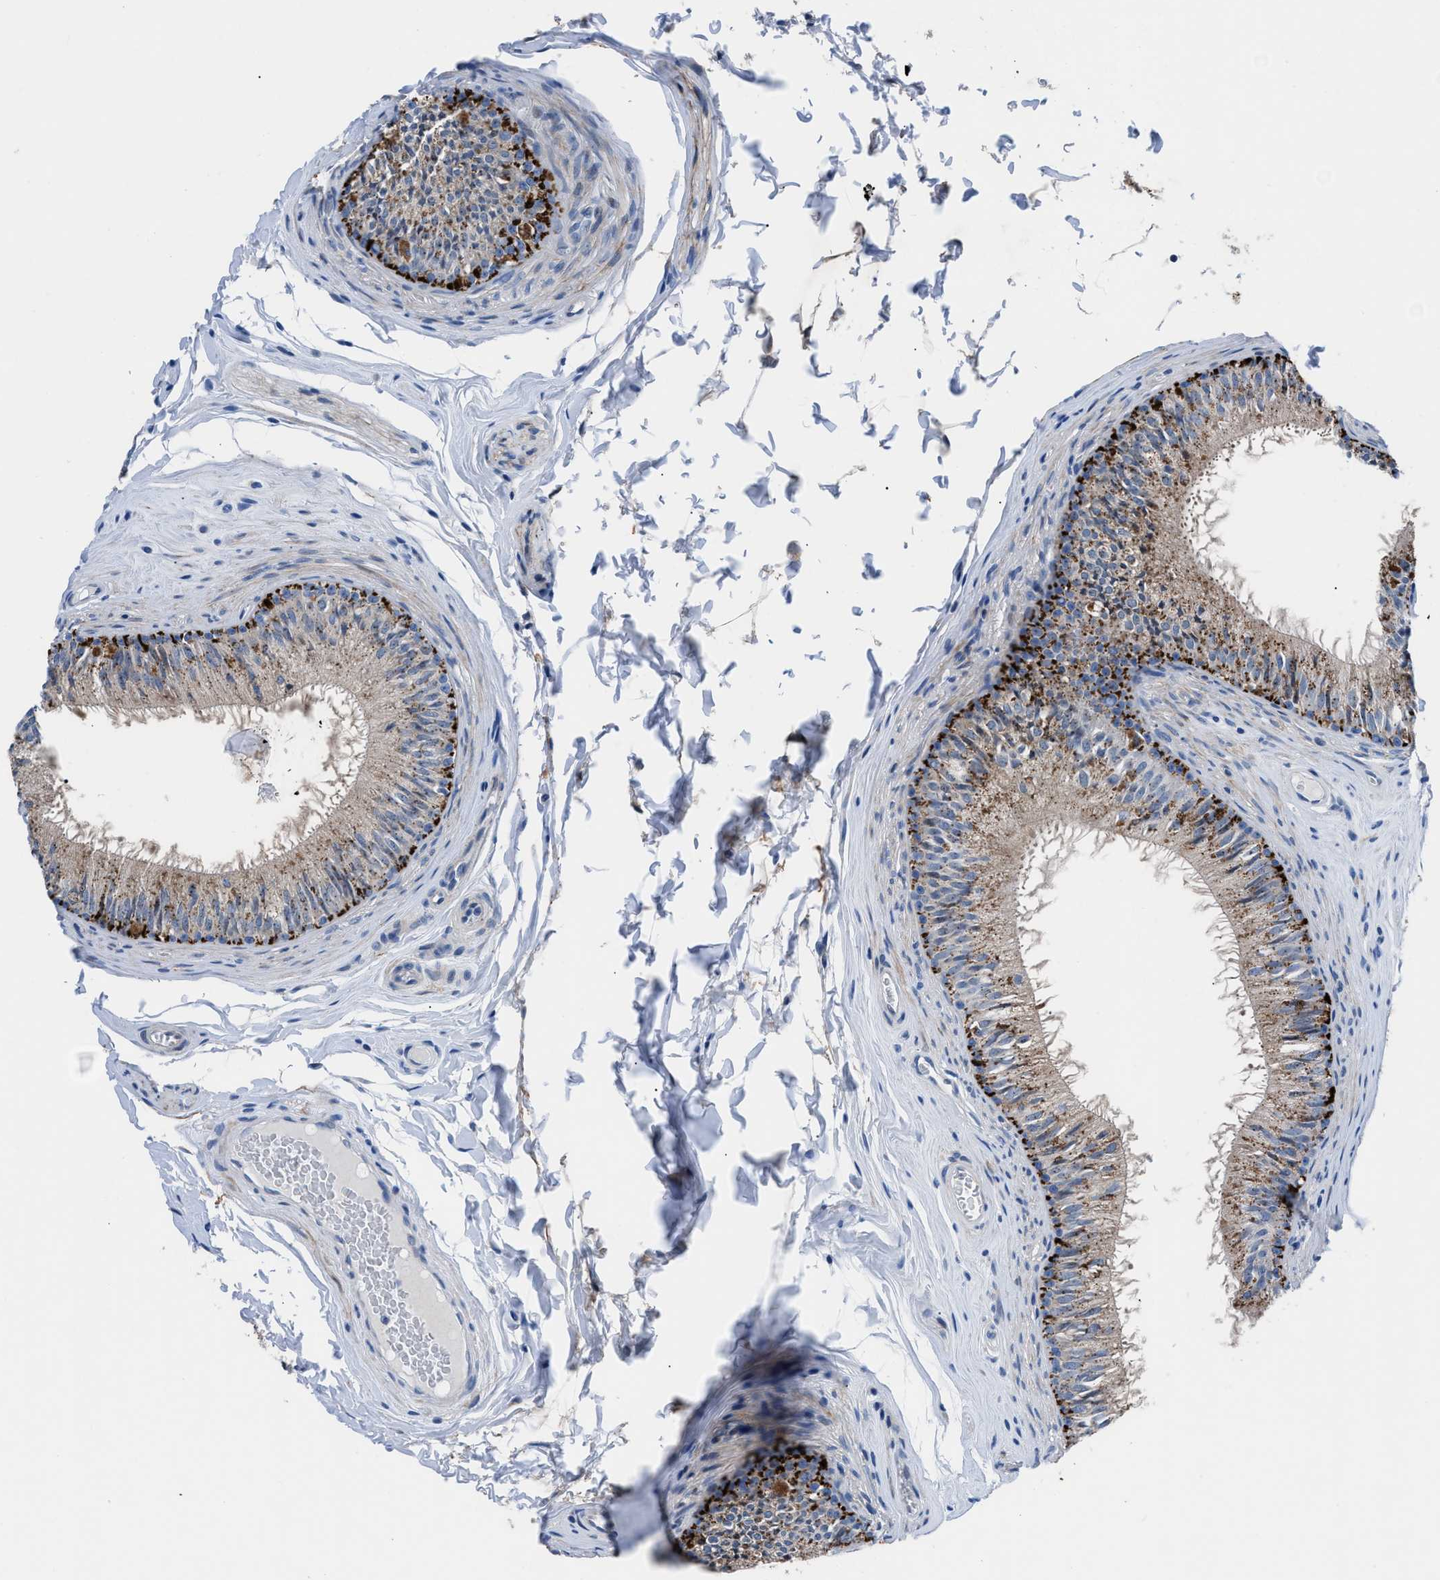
{"staining": {"intensity": "moderate", "quantity": ">75%", "location": "cytoplasmic/membranous"}, "tissue": "epididymis", "cell_type": "Glandular cells", "image_type": "normal", "snomed": [{"axis": "morphology", "description": "Normal tissue, NOS"}, {"axis": "topography", "description": "Testis"}, {"axis": "topography", "description": "Epididymis"}], "caption": "Human epididymis stained for a protein (brown) demonstrates moderate cytoplasmic/membranous positive staining in about >75% of glandular cells.", "gene": "UAP1", "patient": {"sex": "male", "age": 36}}